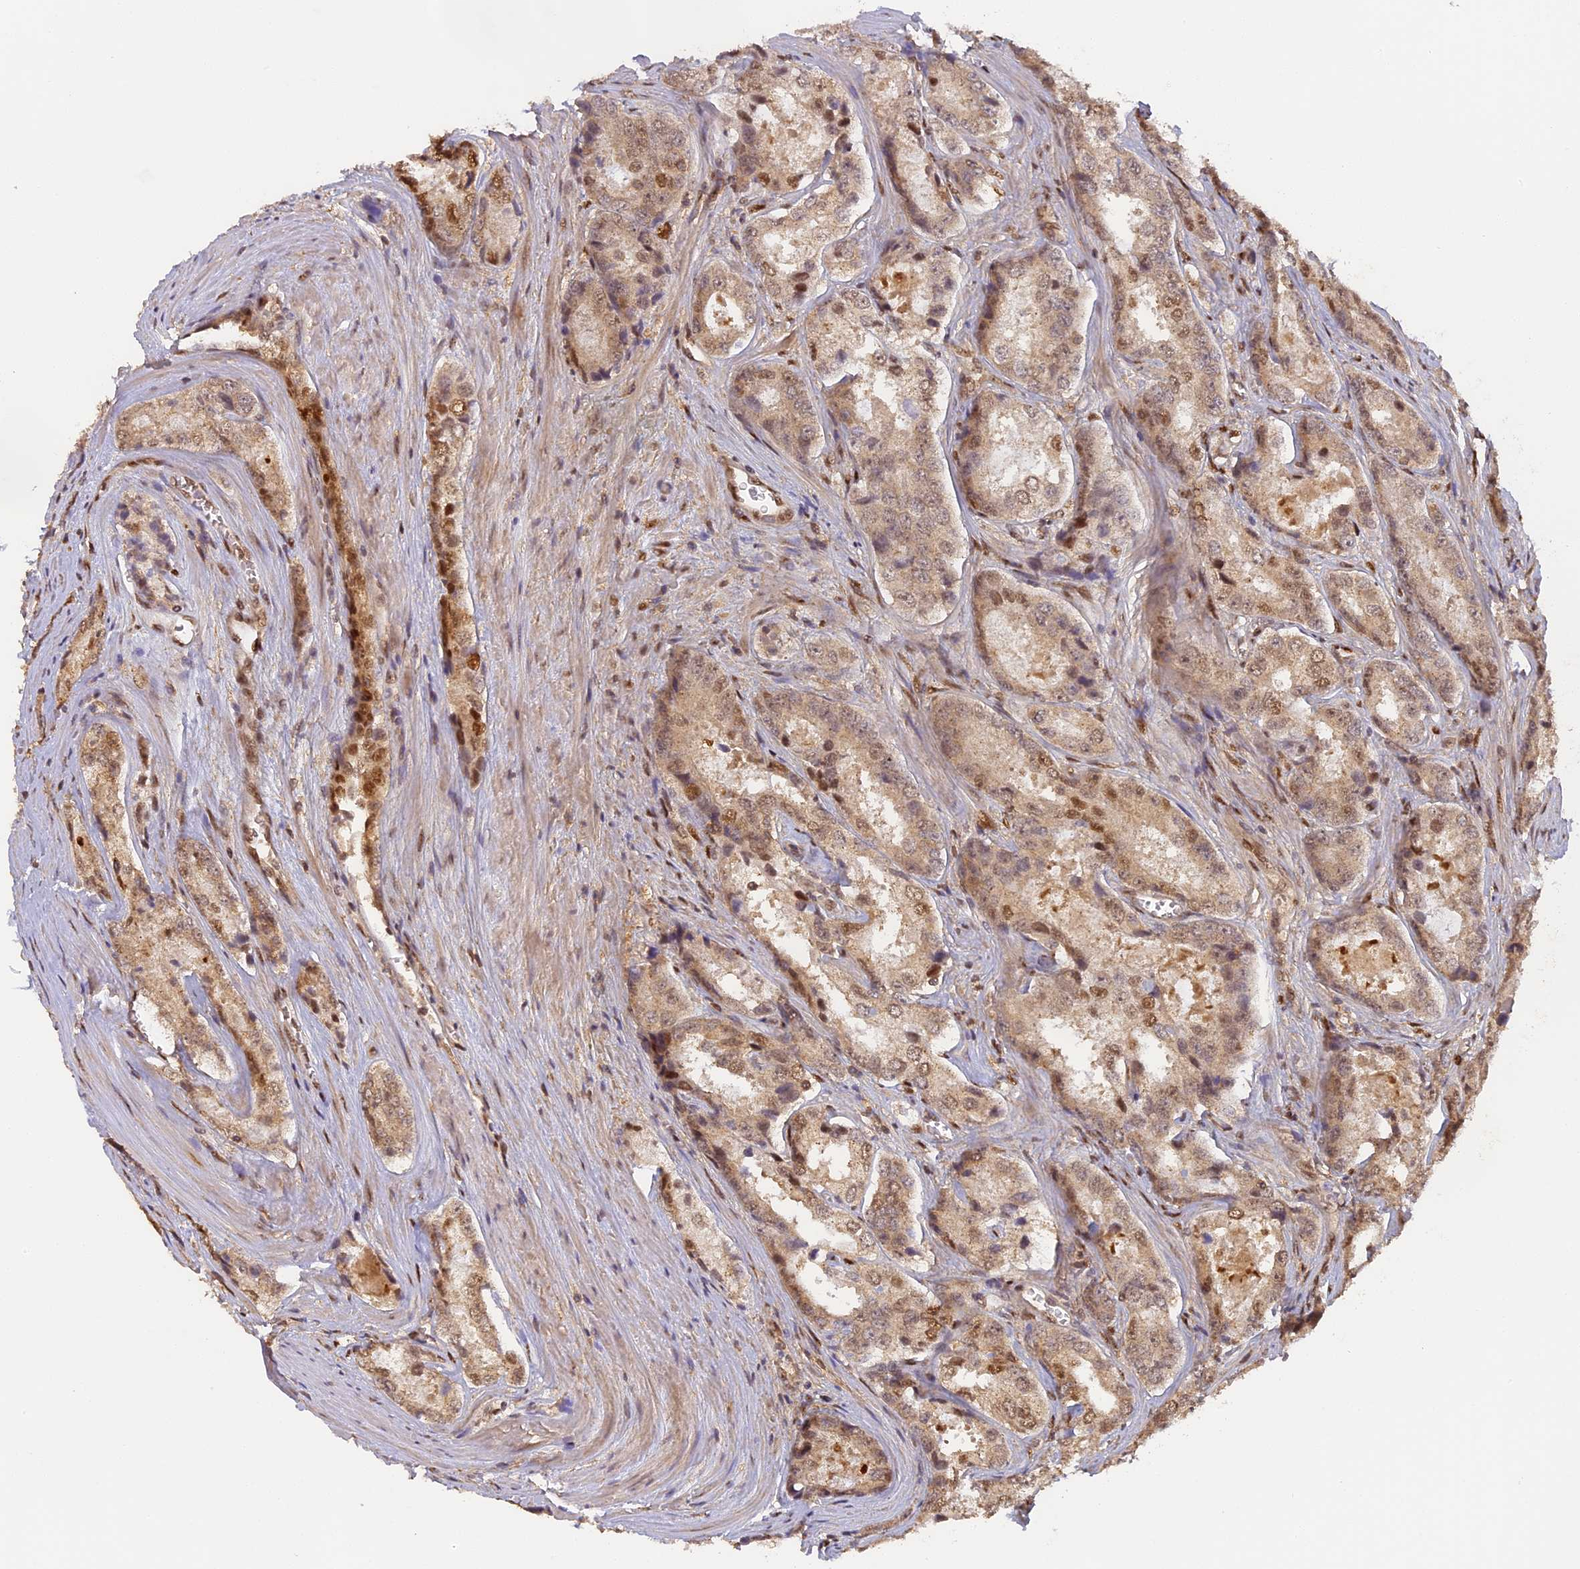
{"staining": {"intensity": "strong", "quantity": "<25%", "location": "nuclear"}, "tissue": "prostate cancer", "cell_type": "Tumor cells", "image_type": "cancer", "snomed": [{"axis": "morphology", "description": "Adenocarcinoma, Low grade"}, {"axis": "topography", "description": "Prostate"}], "caption": "Protein analysis of adenocarcinoma (low-grade) (prostate) tissue exhibits strong nuclear positivity in about <25% of tumor cells.", "gene": "MYBL2", "patient": {"sex": "male", "age": 68}}